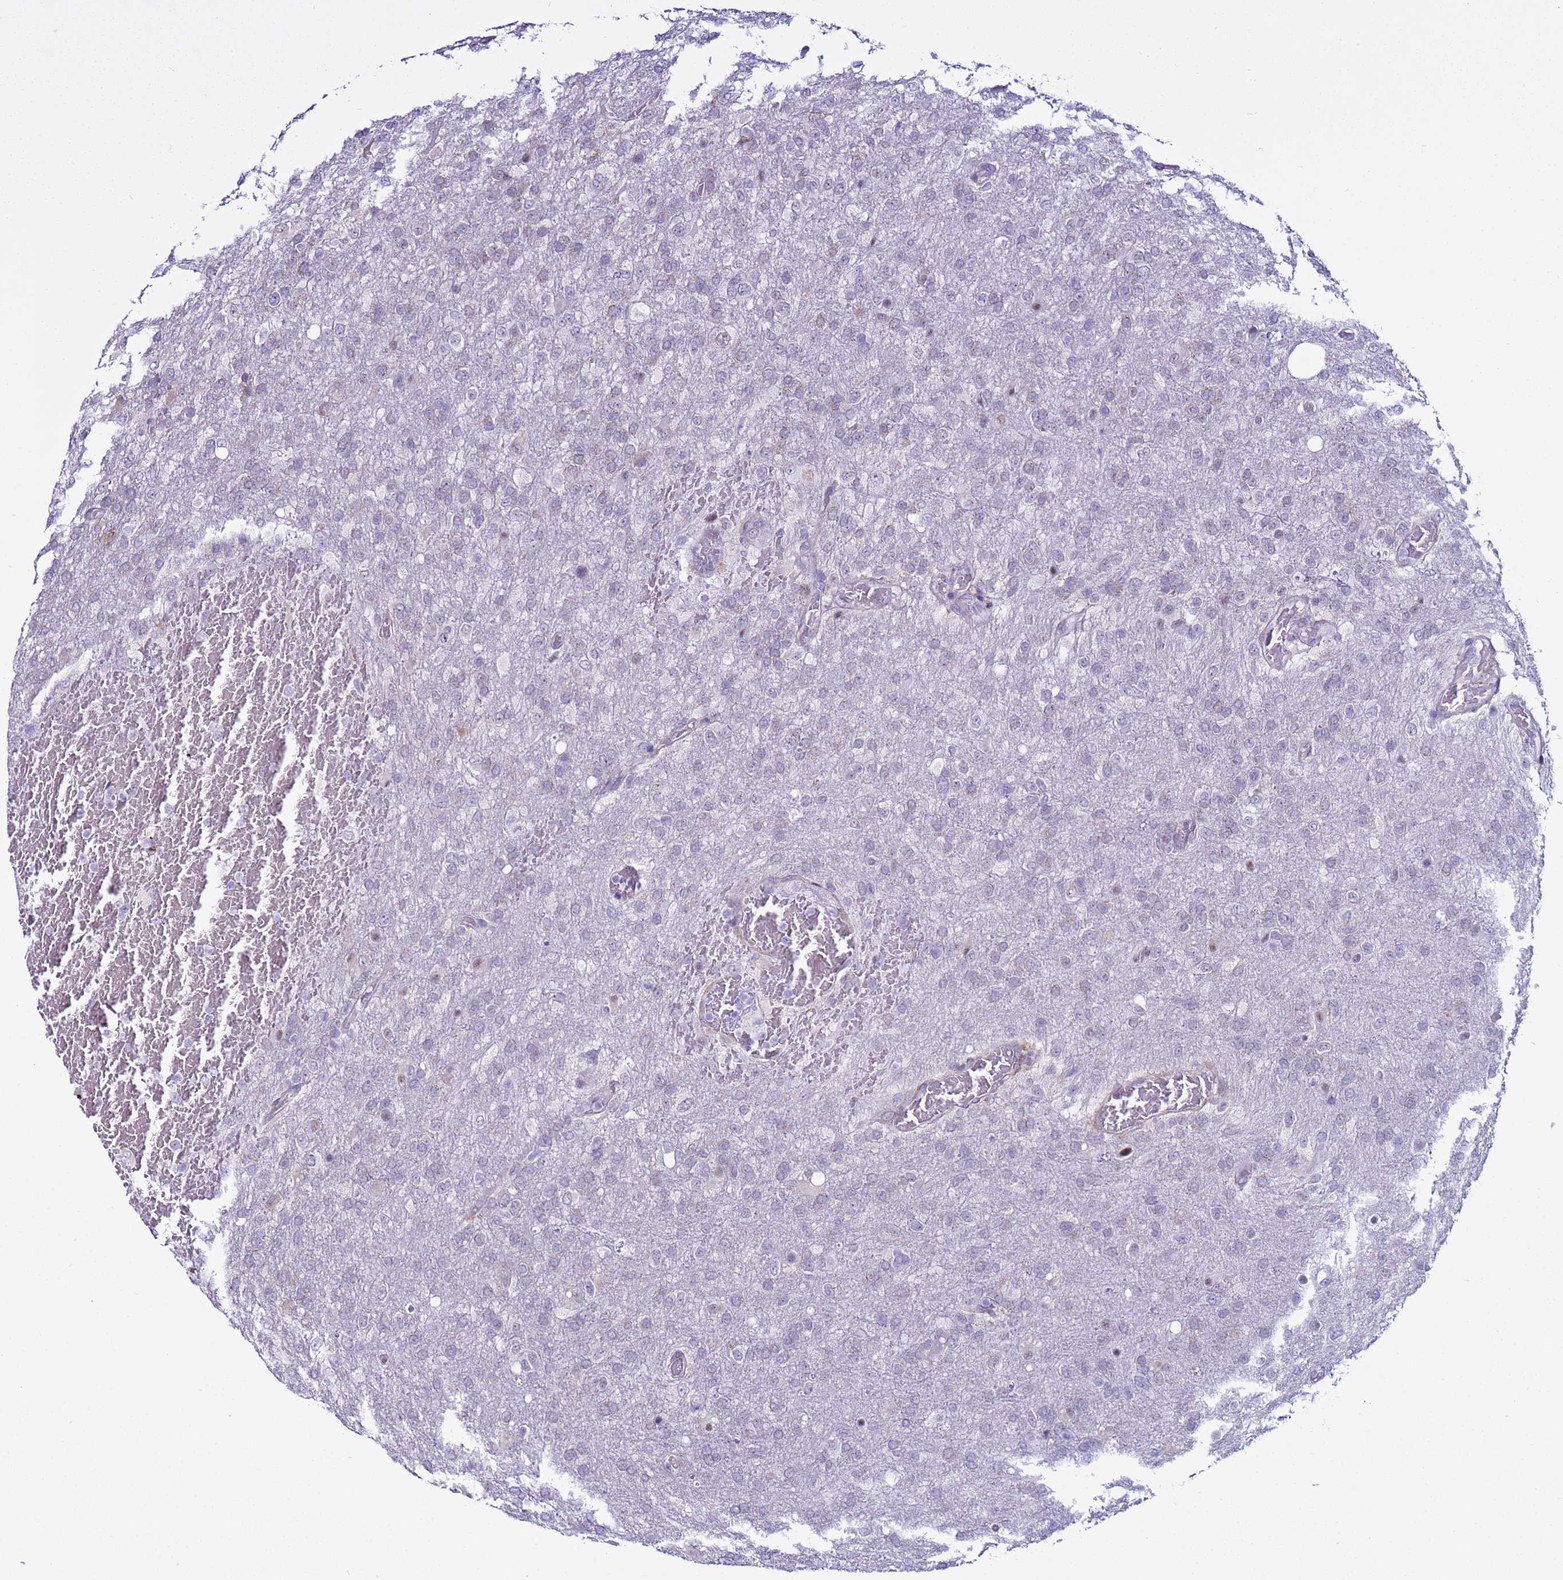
{"staining": {"intensity": "negative", "quantity": "none", "location": "none"}, "tissue": "glioma", "cell_type": "Tumor cells", "image_type": "cancer", "snomed": [{"axis": "morphology", "description": "Glioma, malignant, High grade"}, {"axis": "topography", "description": "Brain"}], "caption": "Immunohistochemical staining of malignant glioma (high-grade) demonstrates no significant staining in tumor cells. The staining is performed using DAB (3,3'-diaminobenzidine) brown chromogen with nuclei counter-stained in using hematoxylin.", "gene": "LRRC10B", "patient": {"sex": "female", "age": 74}}